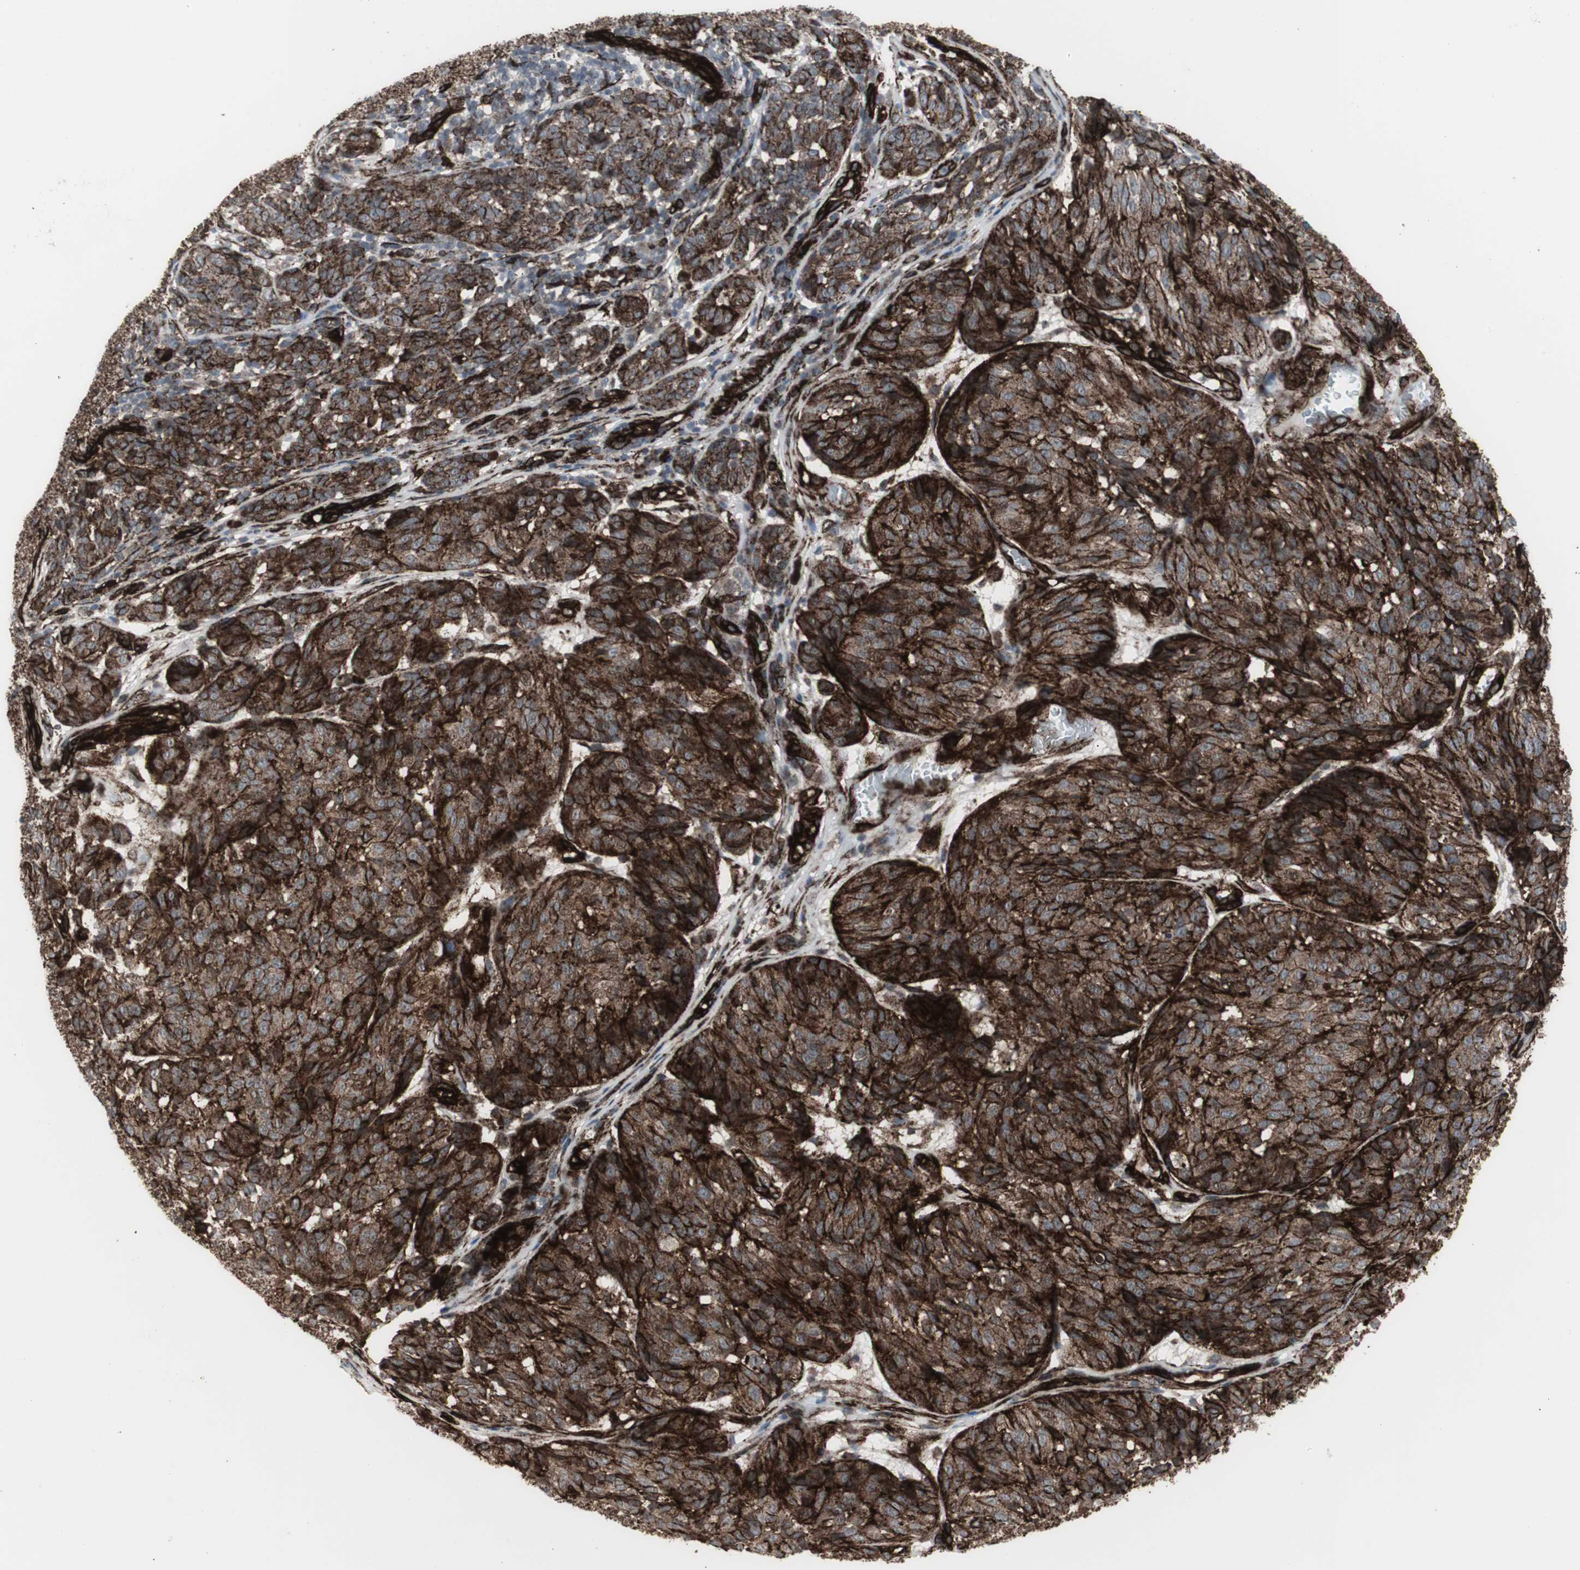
{"staining": {"intensity": "strong", "quantity": ">75%", "location": "cytoplasmic/membranous"}, "tissue": "melanoma", "cell_type": "Tumor cells", "image_type": "cancer", "snomed": [{"axis": "morphology", "description": "Malignant melanoma, NOS"}, {"axis": "topography", "description": "Skin"}], "caption": "A micrograph of human malignant melanoma stained for a protein shows strong cytoplasmic/membranous brown staining in tumor cells.", "gene": "PDGFA", "patient": {"sex": "female", "age": 46}}